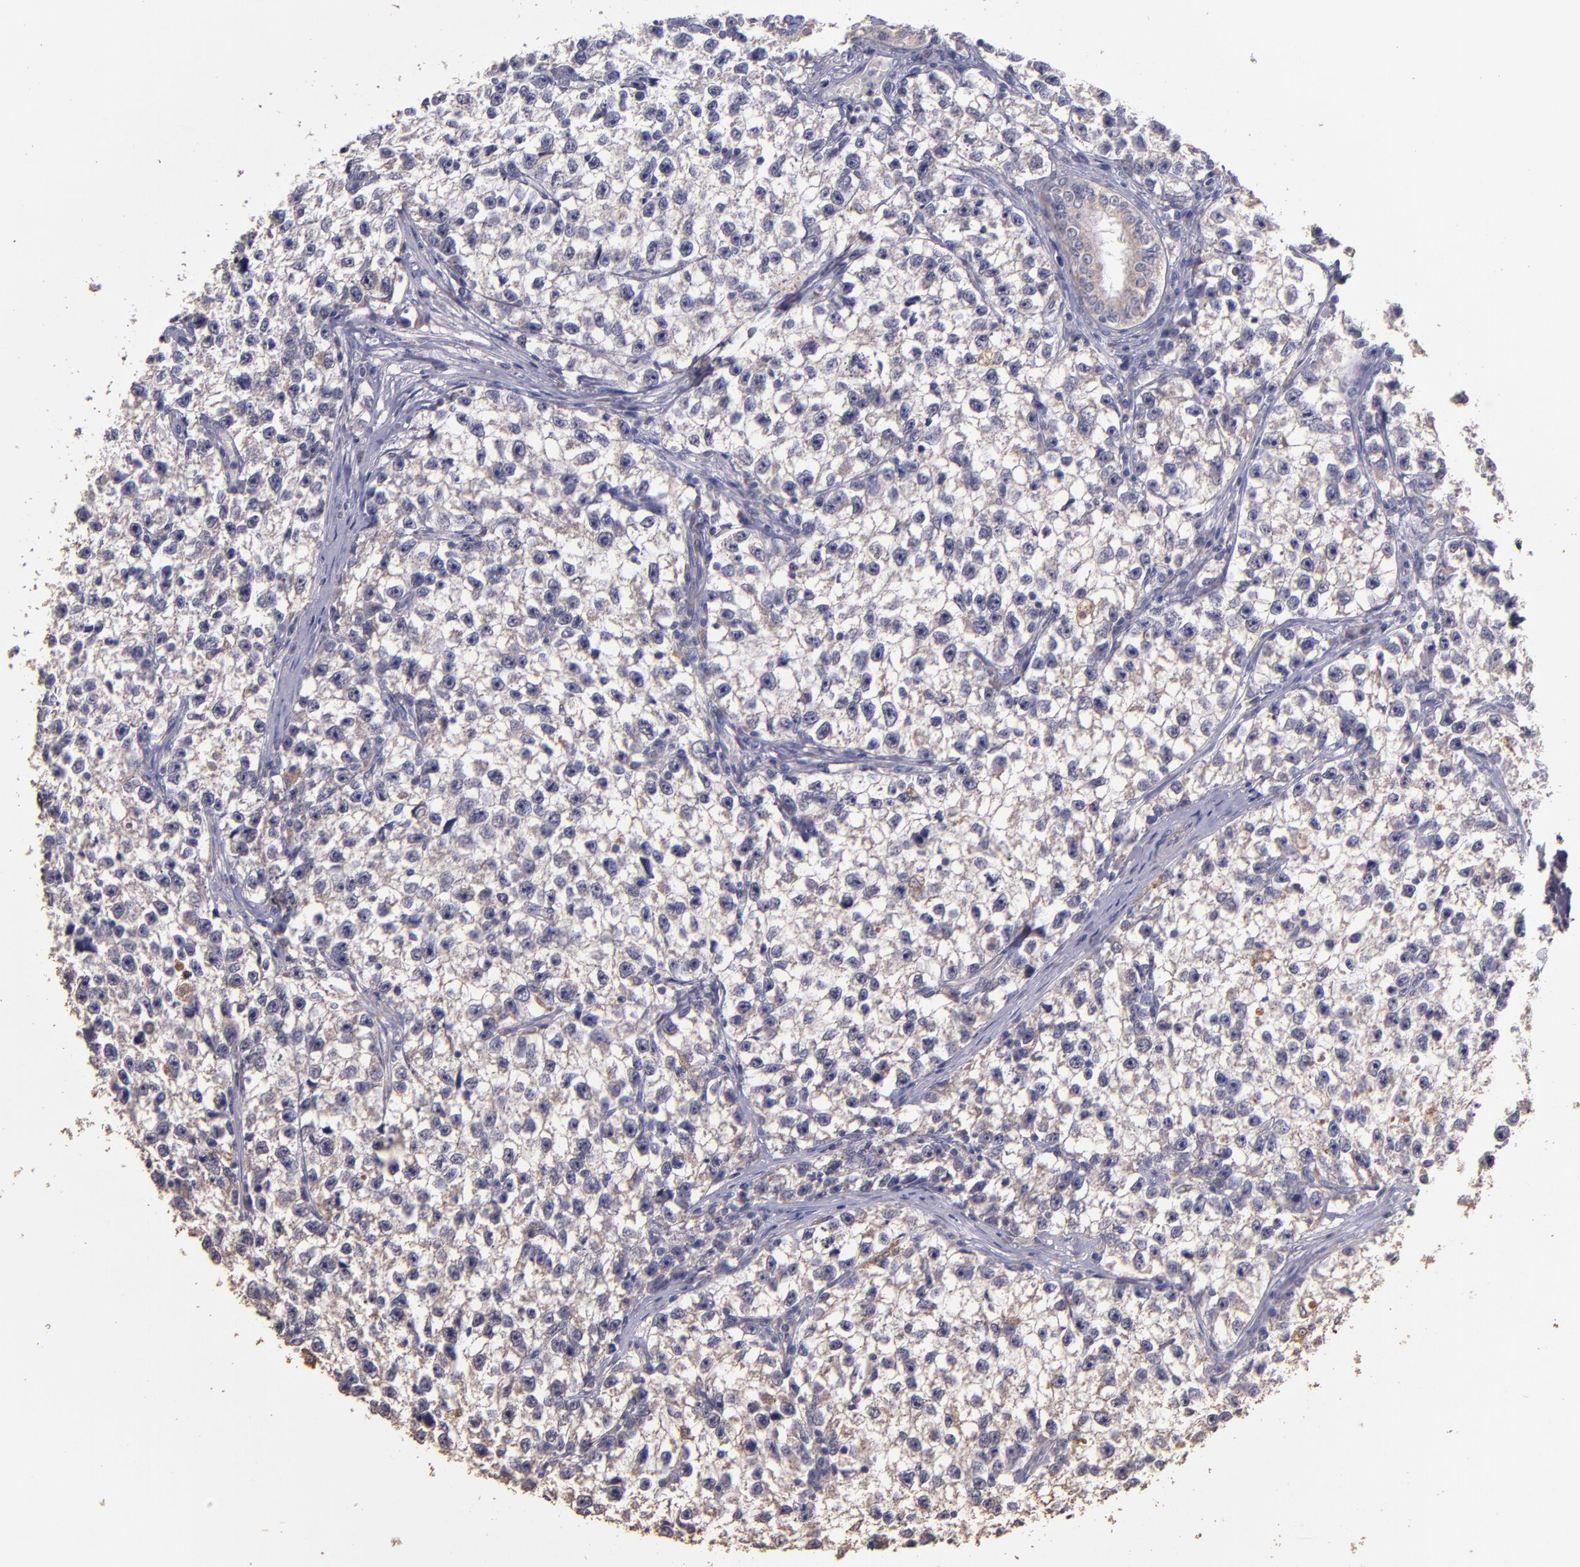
{"staining": {"intensity": "weak", "quantity": "25%-75%", "location": "cytoplasmic/membranous"}, "tissue": "testis cancer", "cell_type": "Tumor cells", "image_type": "cancer", "snomed": [{"axis": "morphology", "description": "Seminoma, NOS"}, {"axis": "morphology", "description": "Carcinoma, Embryonal, NOS"}, {"axis": "topography", "description": "Testis"}], "caption": "Testis embryonal carcinoma stained with DAB immunohistochemistry displays low levels of weak cytoplasmic/membranous positivity in approximately 25%-75% of tumor cells.", "gene": "HECTD1", "patient": {"sex": "male", "age": 30}}